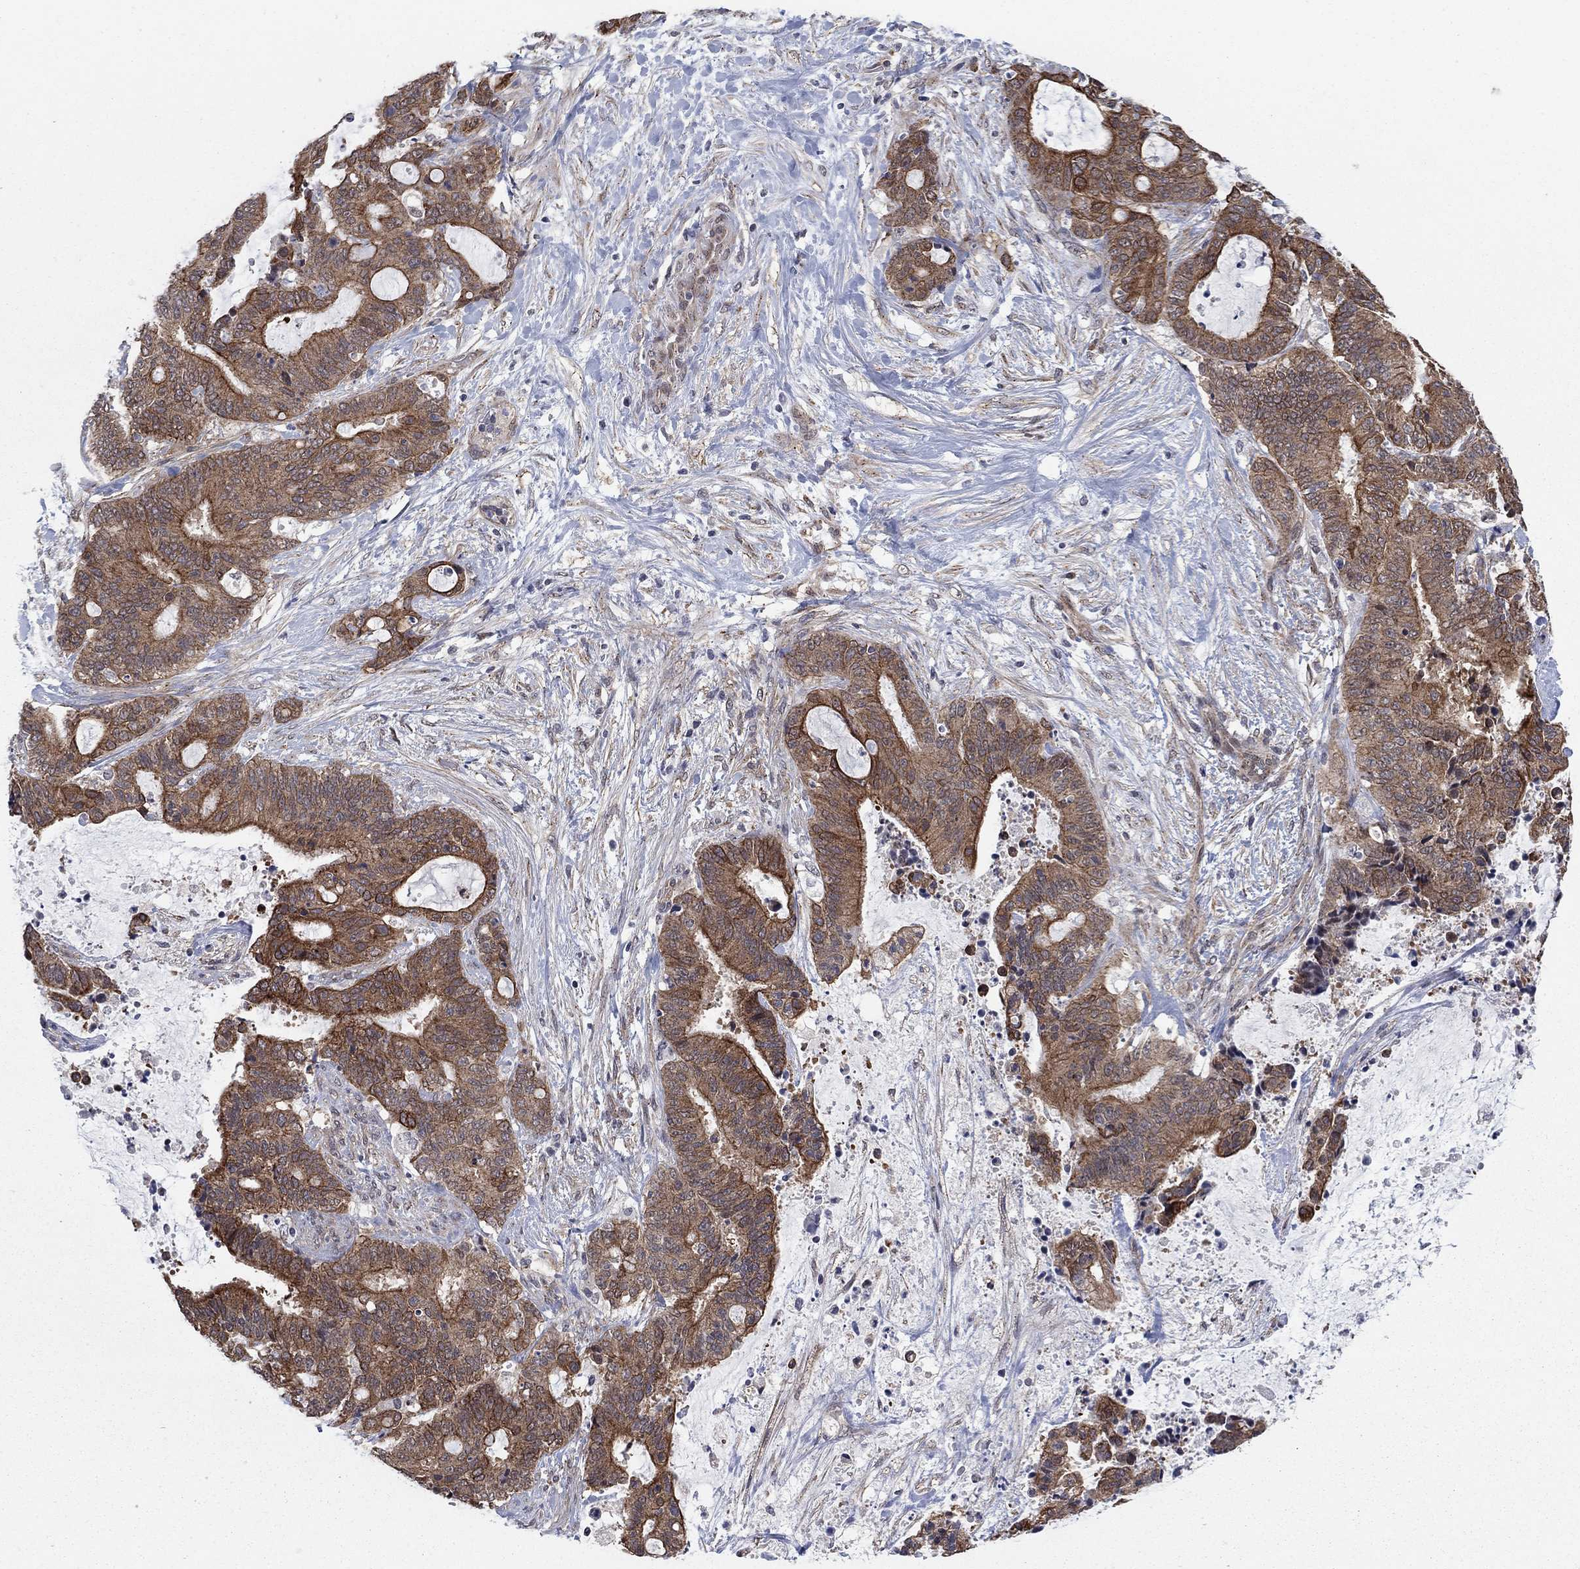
{"staining": {"intensity": "strong", "quantity": "<25%", "location": "cytoplasmic/membranous"}, "tissue": "liver cancer", "cell_type": "Tumor cells", "image_type": "cancer", "snomed": [{"axis": "morphology", "description": "Cholangiocarcinoma"}, {"axis": "topography", "description": "Liver"}], "caption": "This is an image of immunohistochemistry staining of liver cancer (cholangiocarcinoma), which shows strong positivity in the cytoplasmic/membranous of tumor cells.", "gene": "SH3RF1", "patient": {"sex": "female", "age": 73}}